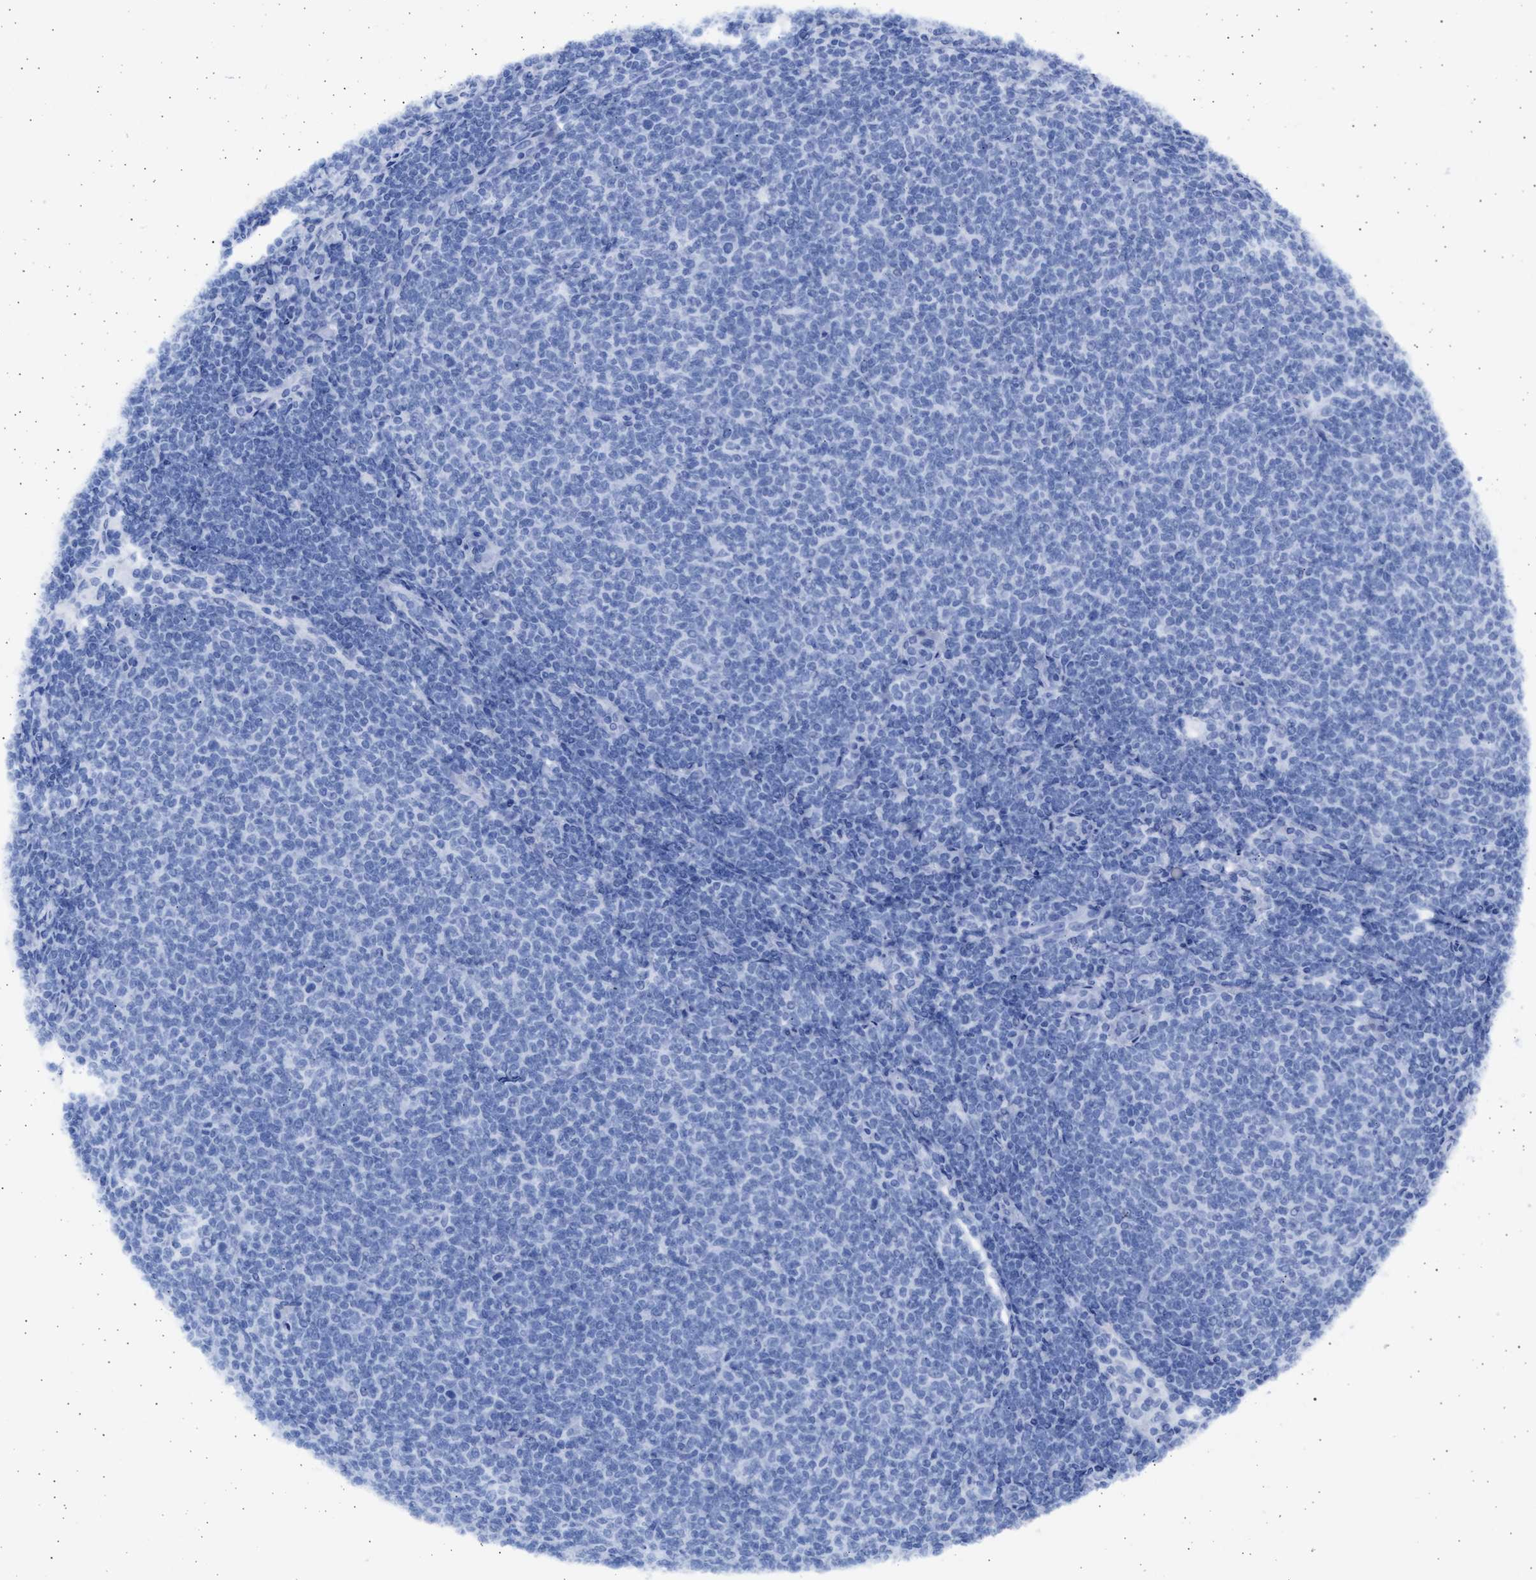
{"staining": {"intensity": "negative", "quantity": "none", "location": "none"}, "tissue": "lymphoma", "cell_type": "Tumor cells", "image_type": "cancer", "snomed": [{"axis": "morphology", "description": "Malignant lymphoma, non-Hodgkin's type, Low grade"}, {"axis": "topography", "description": "Lymph node"}], "caption": "High power microscopy photomicrograph of an immunohistochemistry image of malignant lymphoma, non-Hodgkin's type (low-grade), revealing no significant staining in tumor cells.", "gene": "ALDOC", "patient": {"sex": "male", "age": 66}}